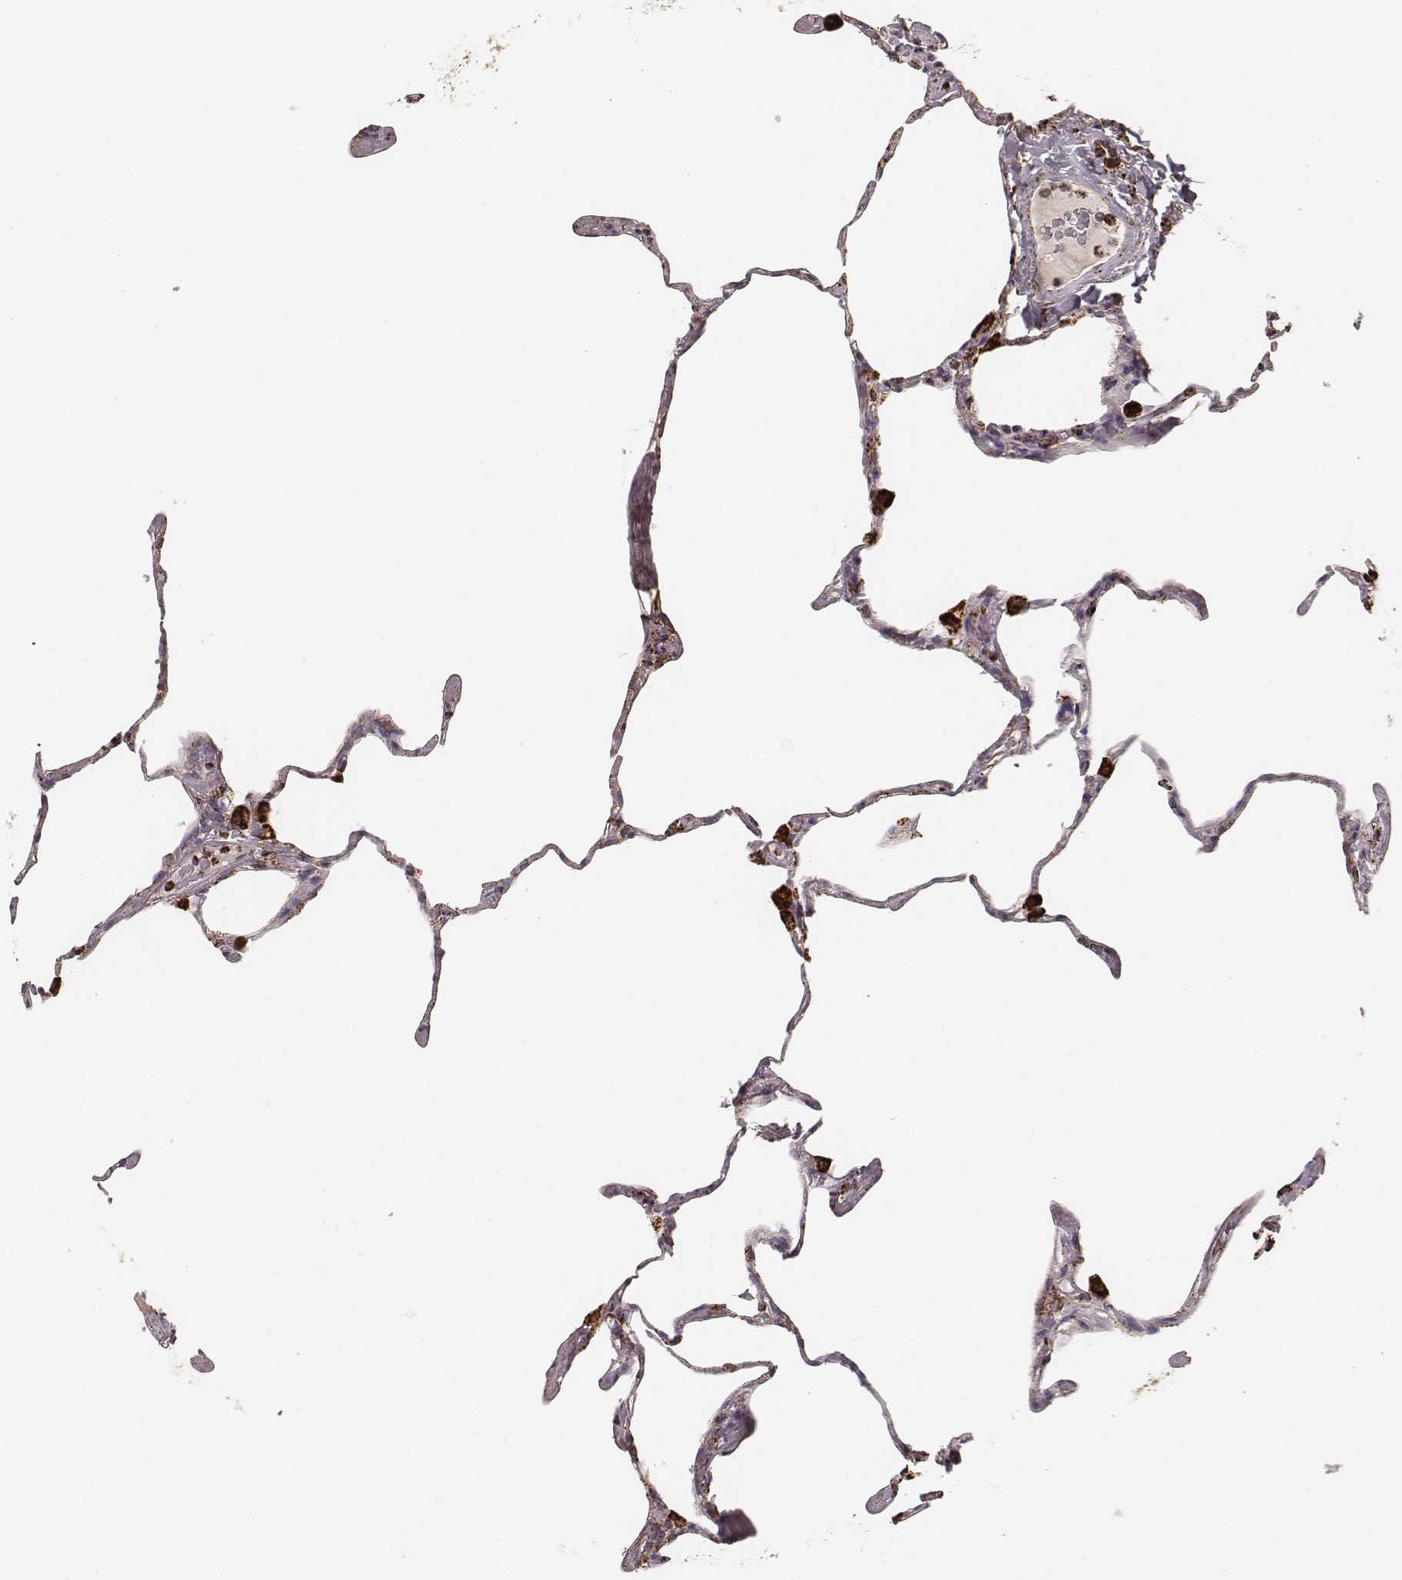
{"staining": {"intensity": "strong", "quantity": ">75%", "location": "cytoplasmic/membranous"}, "tissue": "lung", "cell_type": "Alveolar cells", "image_type": "normal", "snomed": [{"axis": "morphology", "description": "Normal tissue, NOS"}, {"axis": "topography", "description": "Lung"}], "caption": "A histopathology image of human lung stained for a protein demonstrates strong cytoplasmic/membranous brown staining in alveolar cells. The staining was performed using DAB to visualize the protein expression in brown, while the nuclei were stained in blue with hematoxylin (Magnification: 20x).", "gene": "CS", "patient": {"sex": "male", "age": 65}}